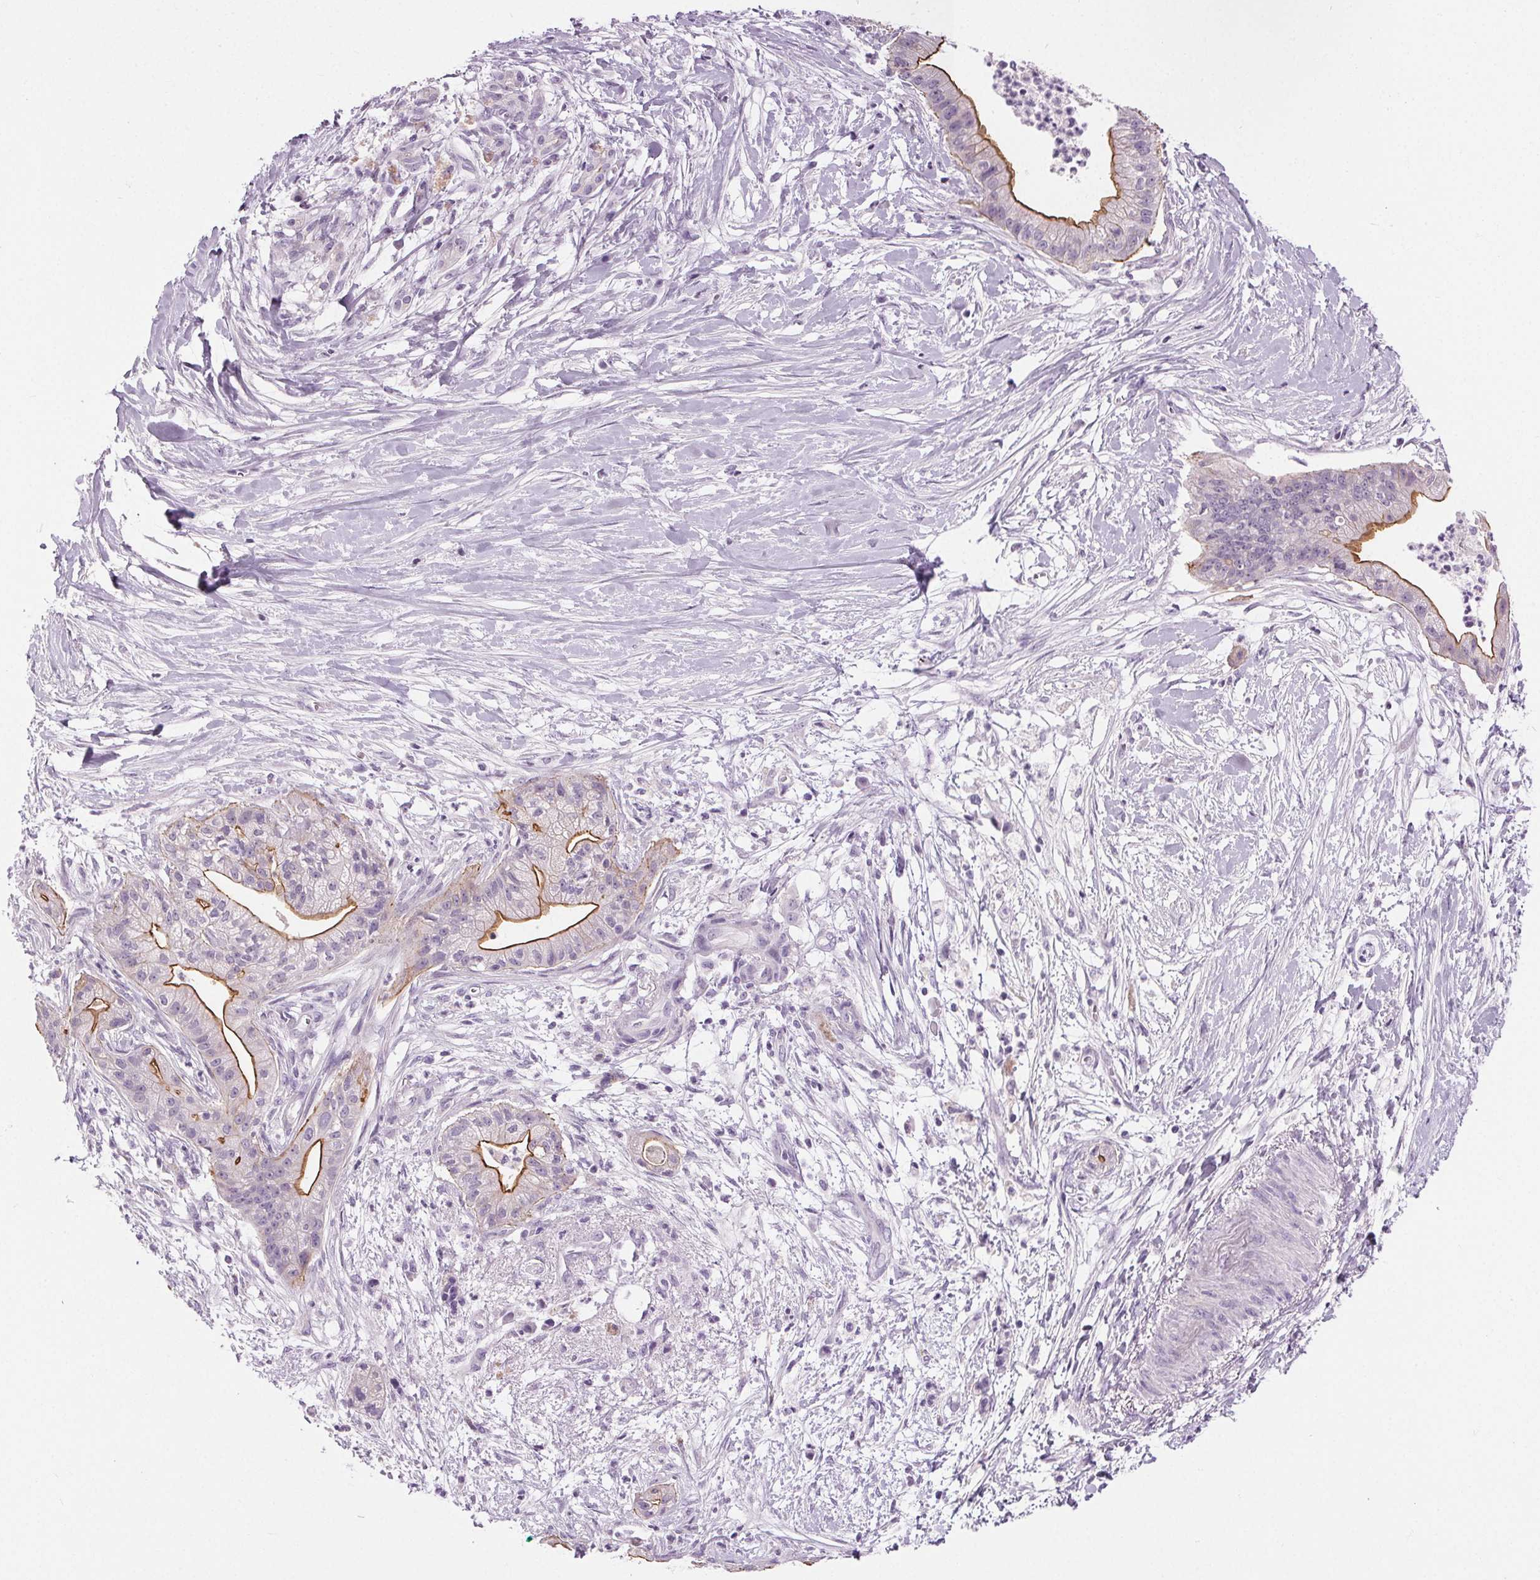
{"staining": {"intensity": "moderate", "quantity": "<25%", "location": "cytoplasmic/membranous"}, "tissue": "pancreatic cancer", "cell_type": "Tumor cells", "image_type": "cancer", "snomed": [{"axis": "morphology", "description": "Normal tissue, NOS"}, {"axis": "morphology", "description": "Adenocarcinoma, NOS"}, {"axis": "topography", "description": "Lymph node"}, {"axis": "topography", "description": "Pancreas"}], "caption": "This photomicrograph shows pancreatic adenocarcinoma stained with IHC to label a protein in brown. The cytoplasmic/membranous of tumor cells show moderate positivity for the protein. Nuclei are counter-stained blue.", "gene": "MISP", "patient": {"sex": "female", "age": 58}}